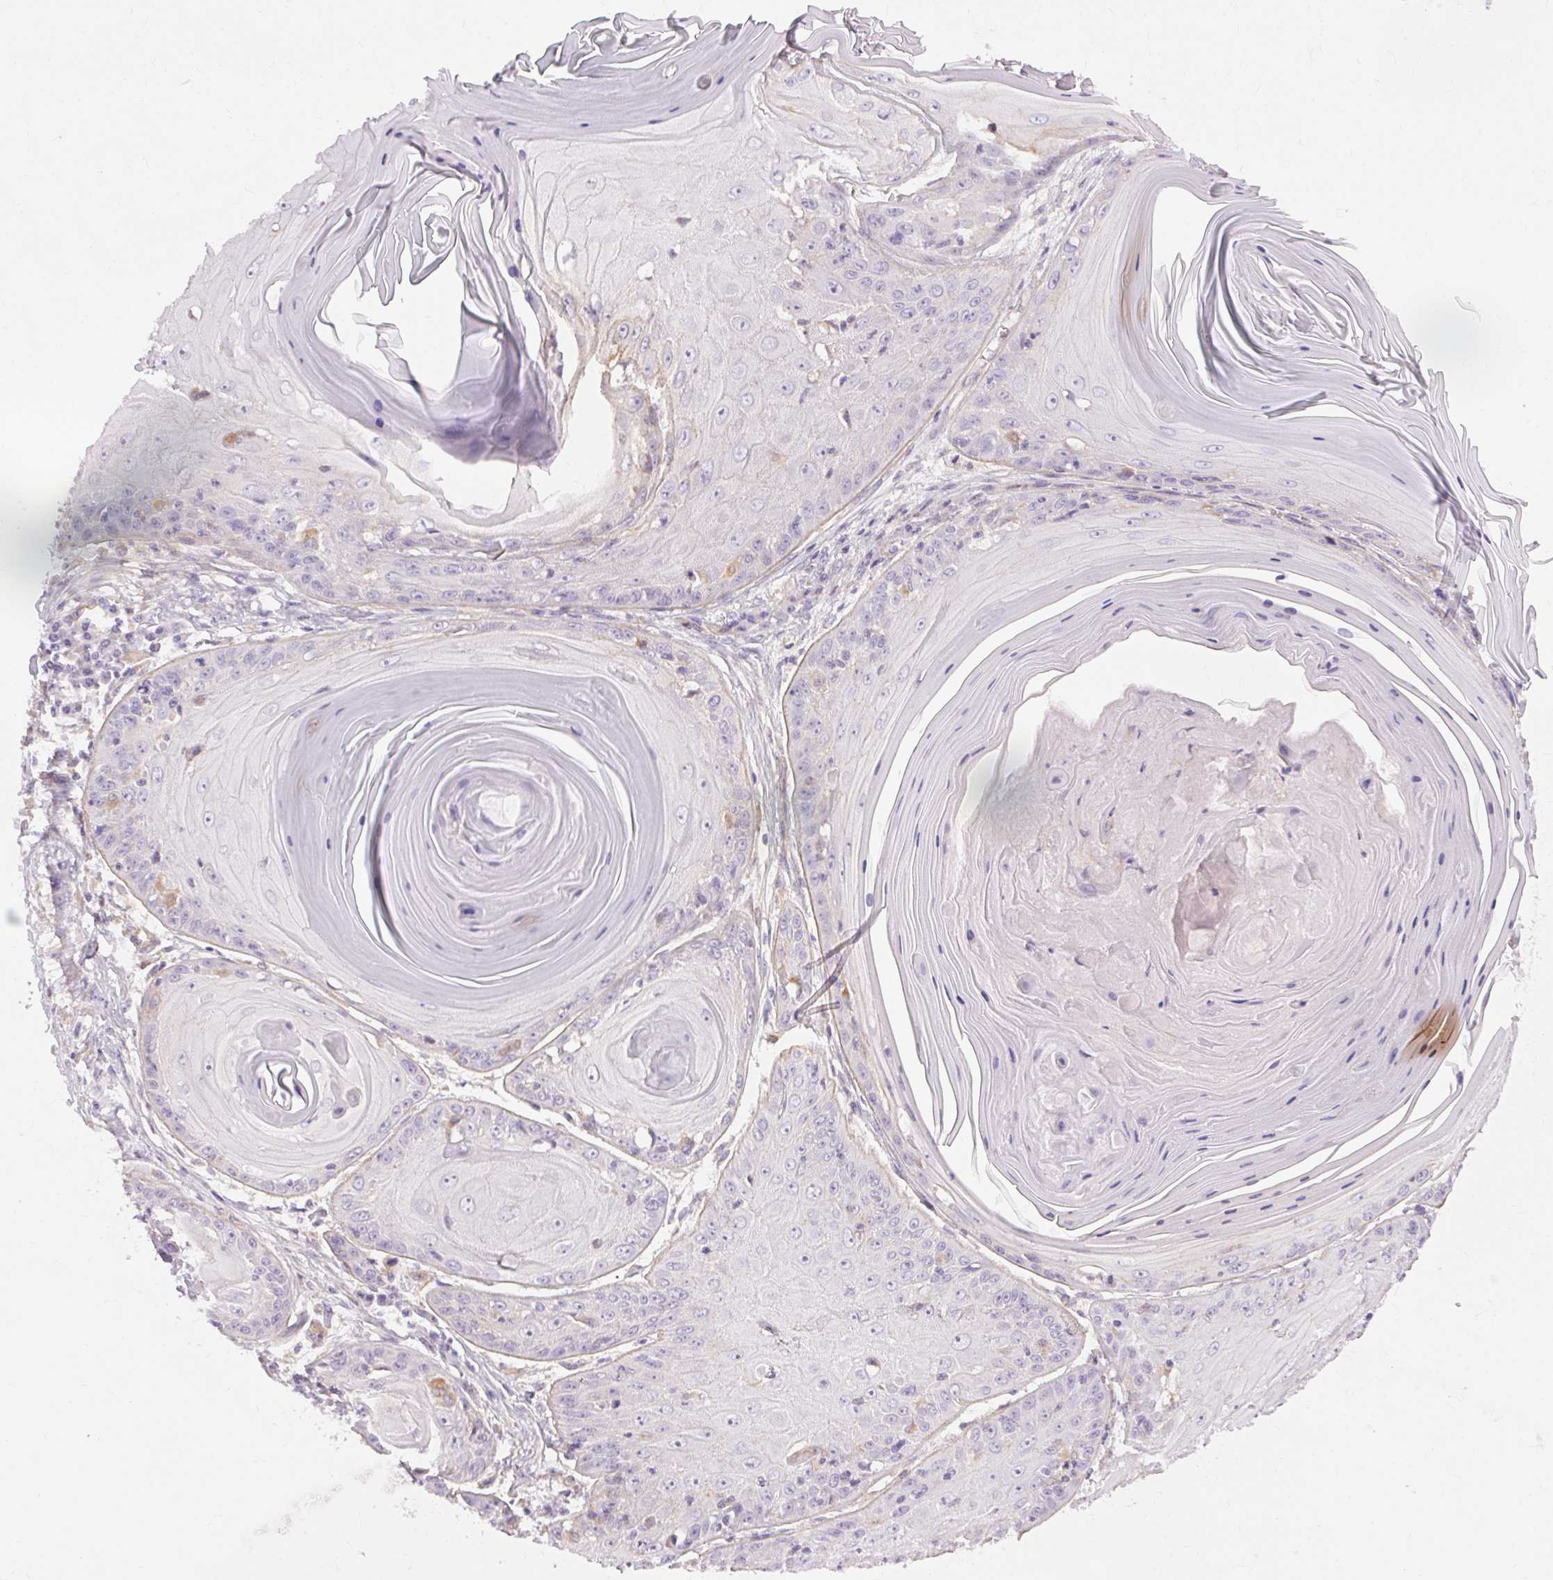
{"staining": {"intensity": "weak", "quantity": "<25%", "location": "cytoplasmic/membranous"}, "tissue": "skin cancer", "cell_type": "Tumor cells", "image_type": "cancer", "snomed": [{"axis": "morphology", "description": "Squamous cell carcinoma, NOS"}, {"axis": "topography", "description": "Skin"}, {"axis": "topography", "description": "Vulva"}], "caption": "Immunohistochemistry (IHC) photomicrograph of neoplastic tissue: human skin cancer stained with DAB (3,3'-diaminobenzidine) demonstrates no significant protein staining in tumor cells. (IHC, brightfield microscopy, high magnification).", "gene": "TM6SF1", "patient": {"sex": "female", "age": 85}}